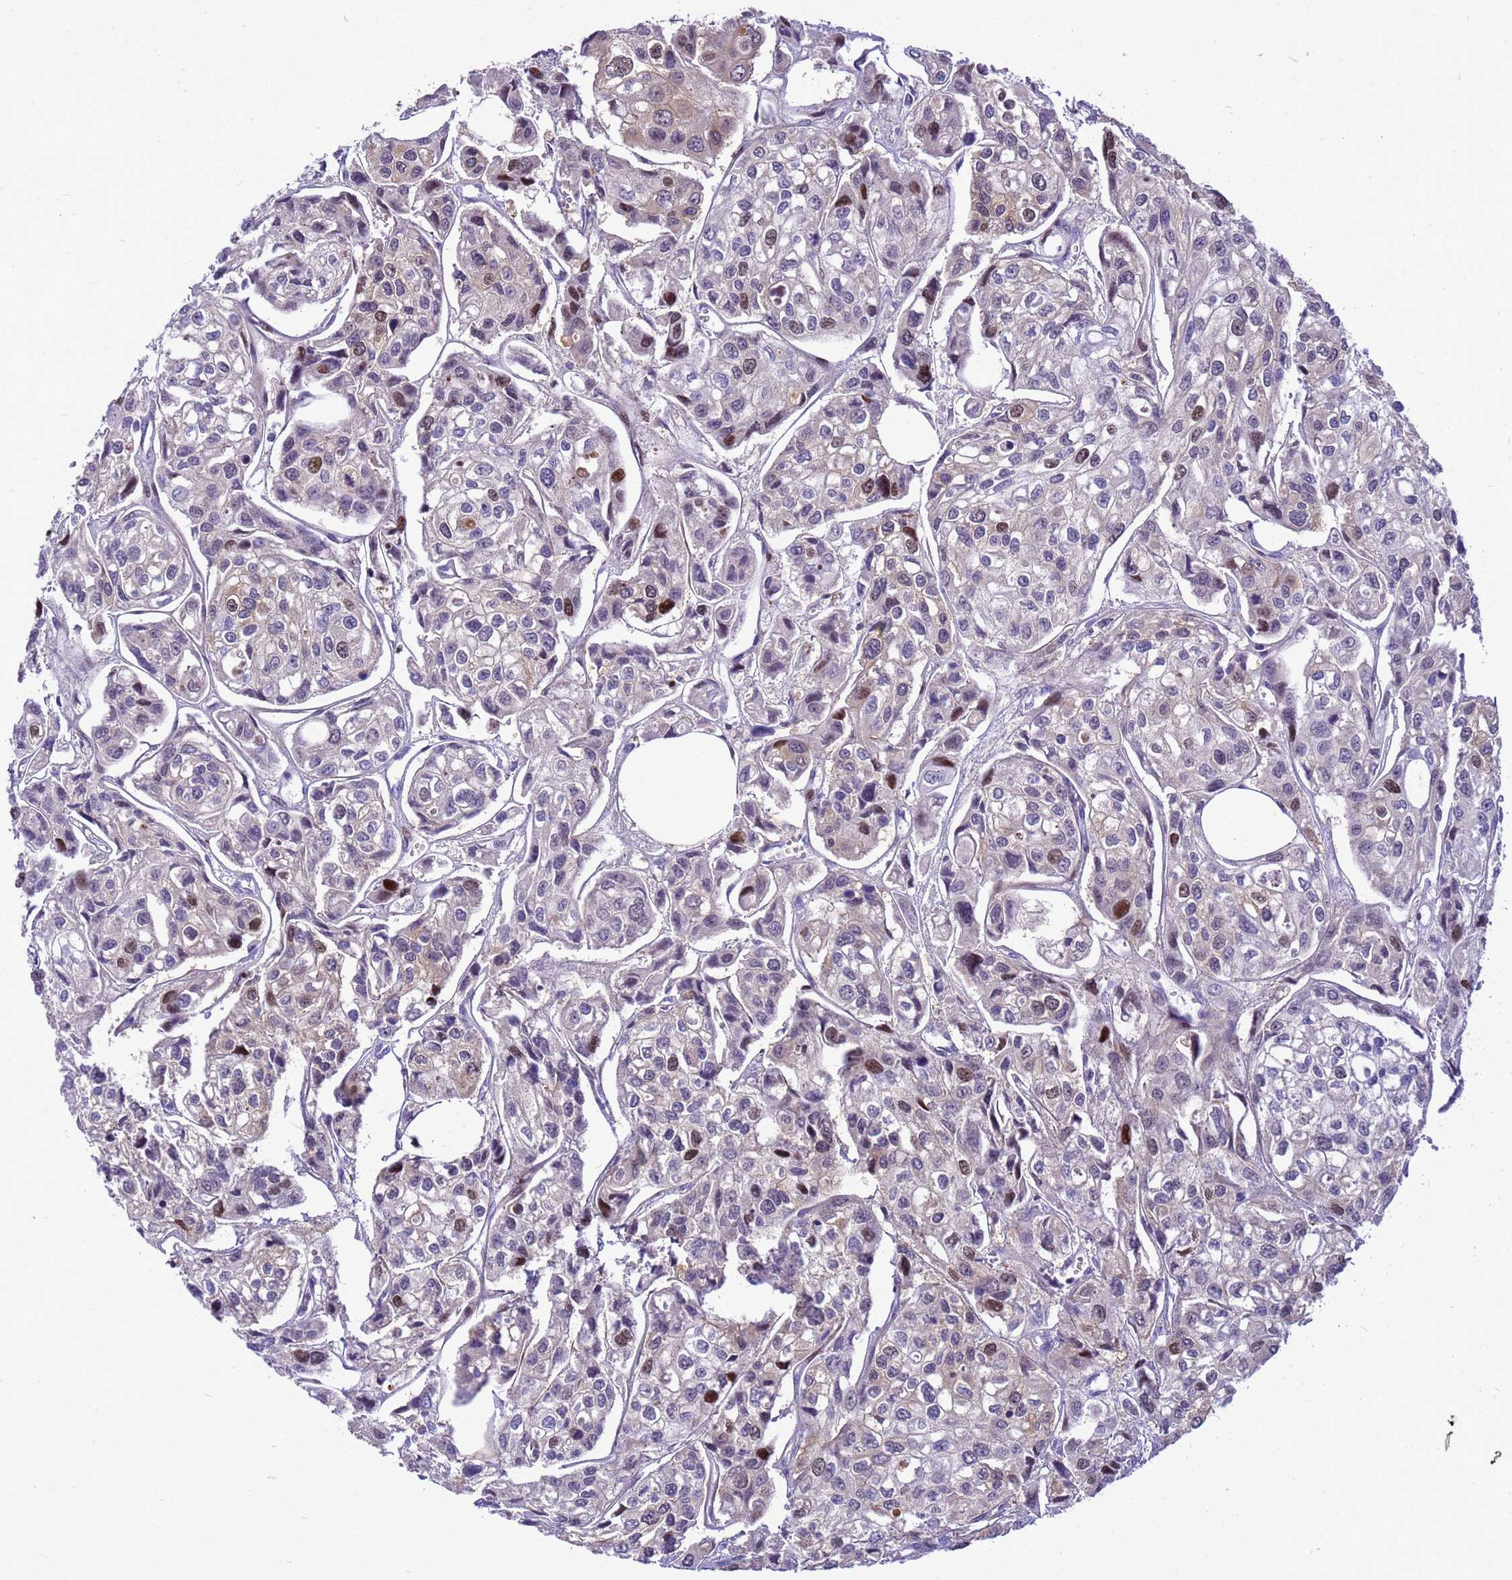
{"staining": {"intensity": "moderate", "quantity": "<25%", "location": "nuclear"}, "tissue": "urothelial cancer", "cell_type": "Tumor cells", "image_type": "cancer", "snomed": [{"axis": "morphology", "description": "Urothelial carcinoma, High grade"}, {"axis": "topography", "description": "Urinary bladder"}], "caption": "High-grade urothelial carcinoma stained for a protein (brown) displays moderate nuclear positive expression in about <25% of tumor cells.", "gene": "ADAMTS7", "patient": {"sex": "male", "age": 67}}